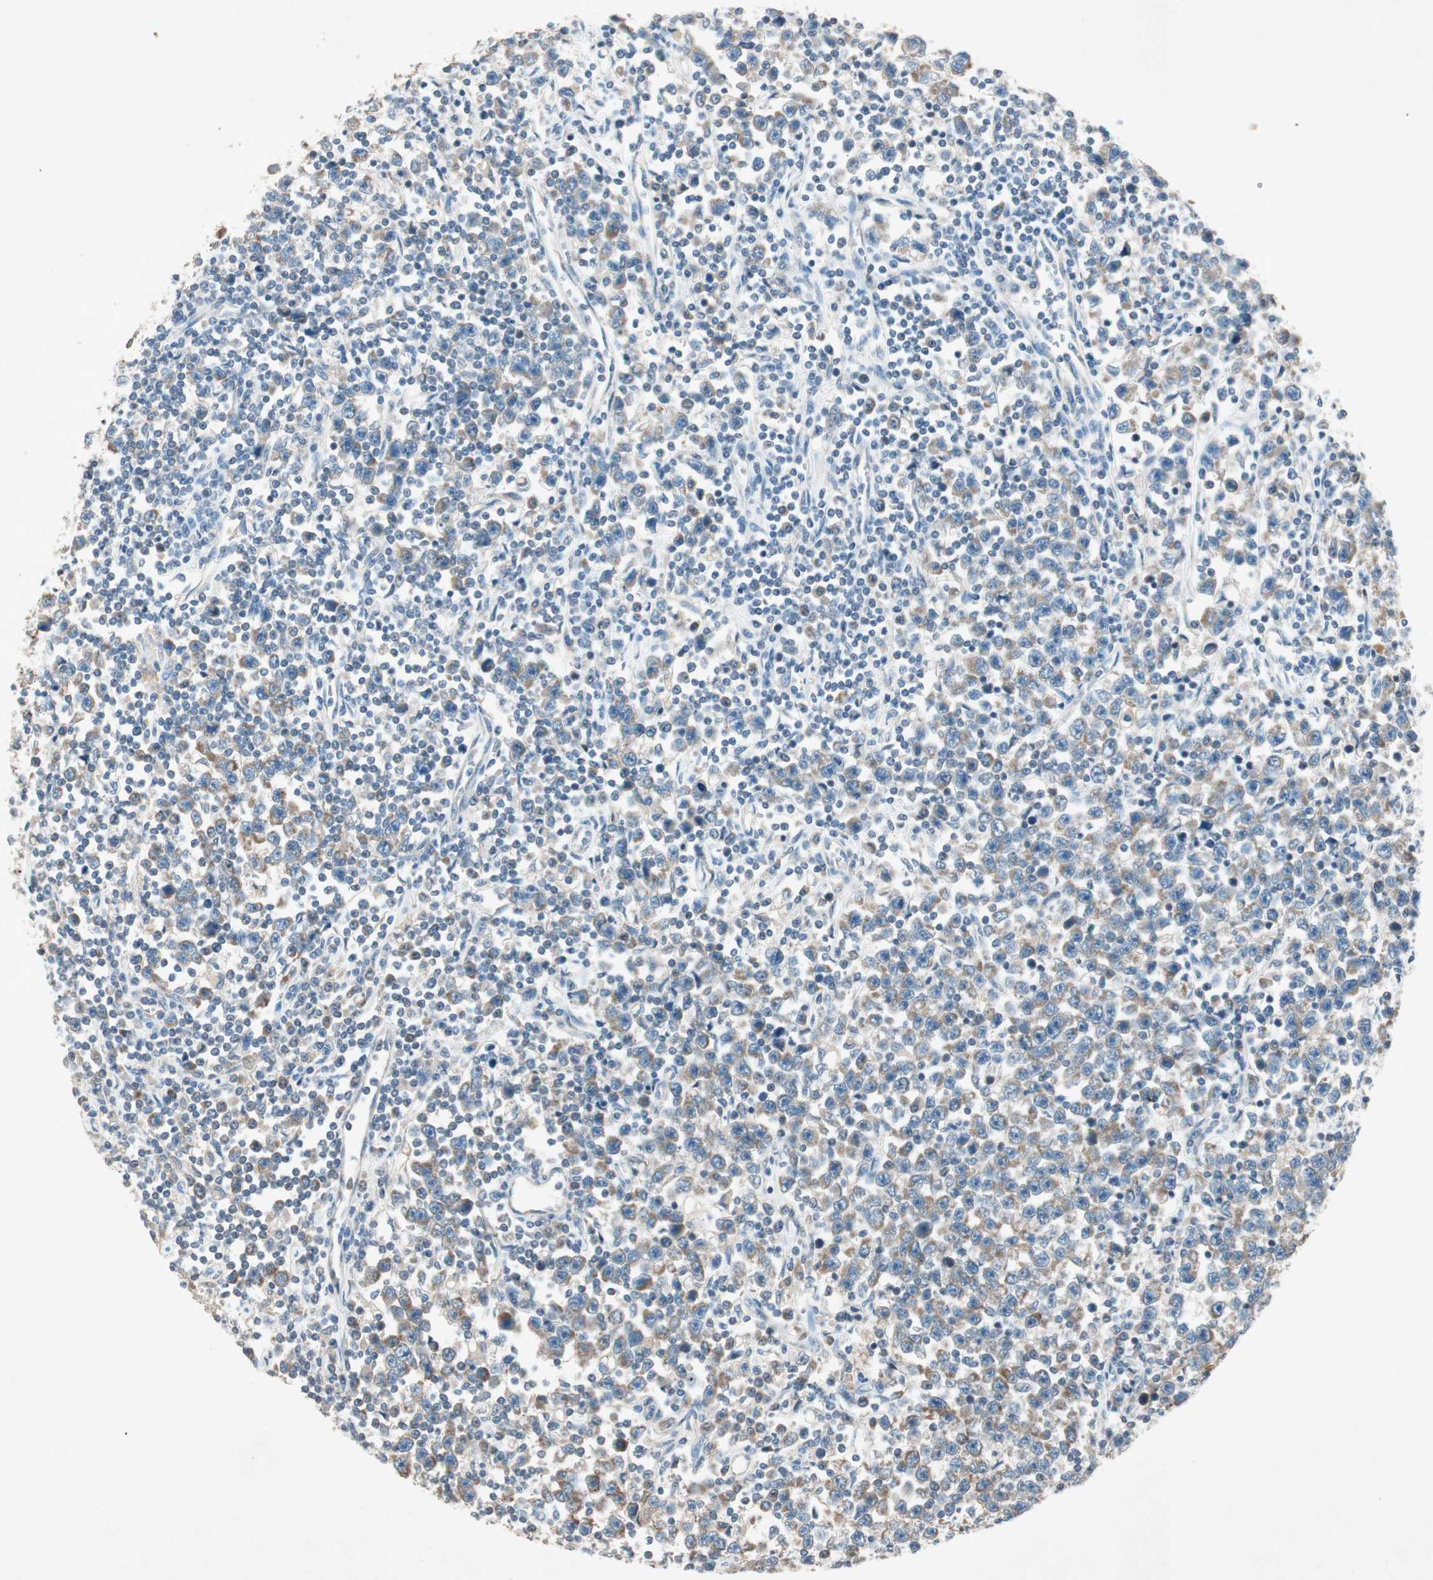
{"staining": {"intensity": "weak", "quantity": "<25%", "location": "cytoplasmic/membranous"}, "tissue": "testis cancer", "cell_type": "Tumor cells", "image_type": "cancer", "snomed": [{"axis": "morphology", "description": "Seminoma, NOS"}, {"axis": "topography", "description": "Testis"}], "caption": "Tumor cells are negative for brown protein staining in testis cancer.", "gene": "NKAIN1", "patient": {"sex": "male", "age": 43}}